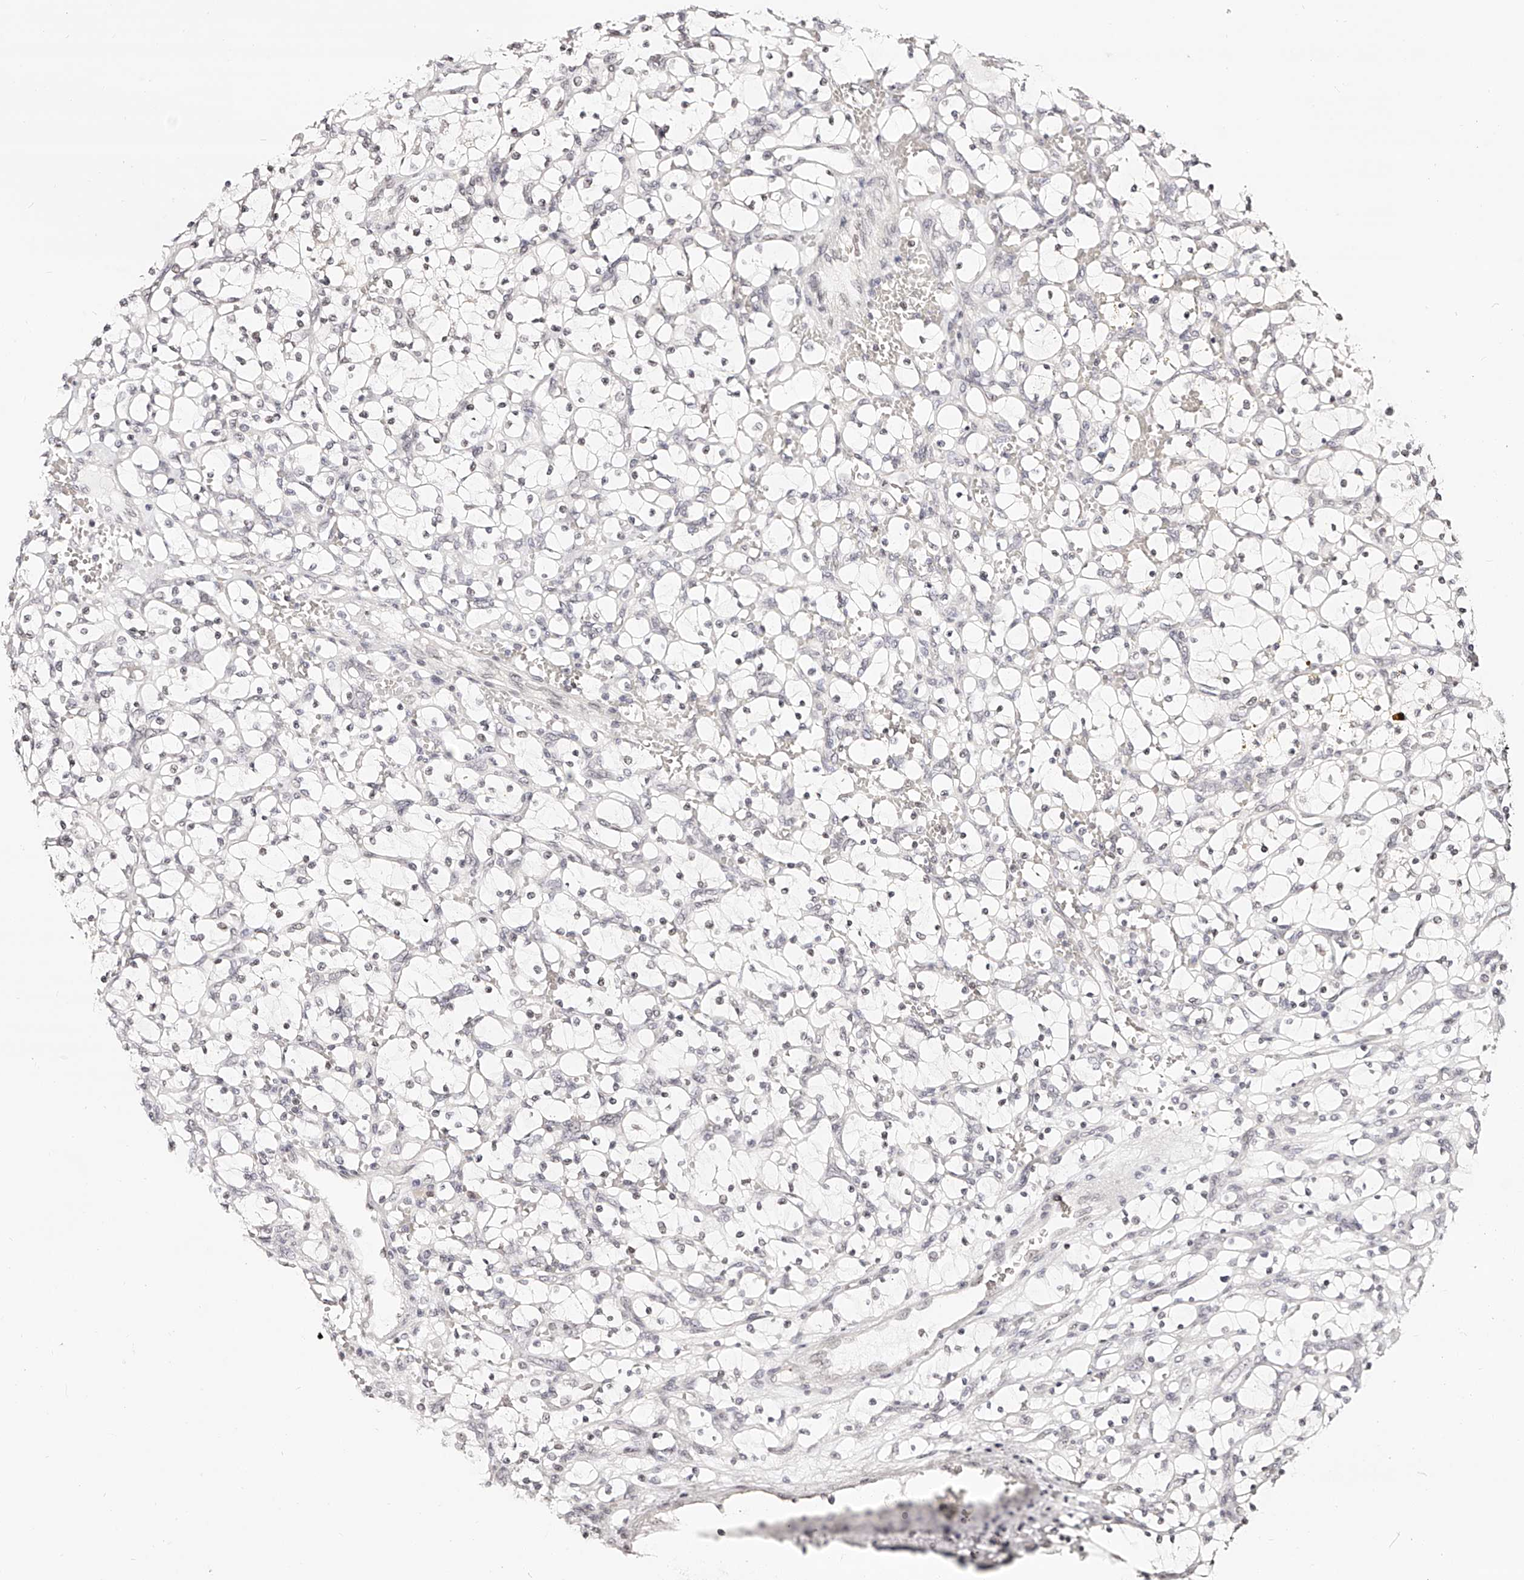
{"staining": {"intensity": "negative", "quantity": "none", "location": "none"}, "tissue": "renal cancer", "cell_type": "Tumor cells", "image_type": "cancer", "snomed": [{"axis": "morphology", "description": "Adenocarcinoma, NOS"}, {"axis": "topography", "description": "Kidney"}], "caption": "Tumor cells show no significant protein expression in renal cancer (adenocarcinoma).", "gene": "USF3", "patient": {"sex": "female", "age": 69}}